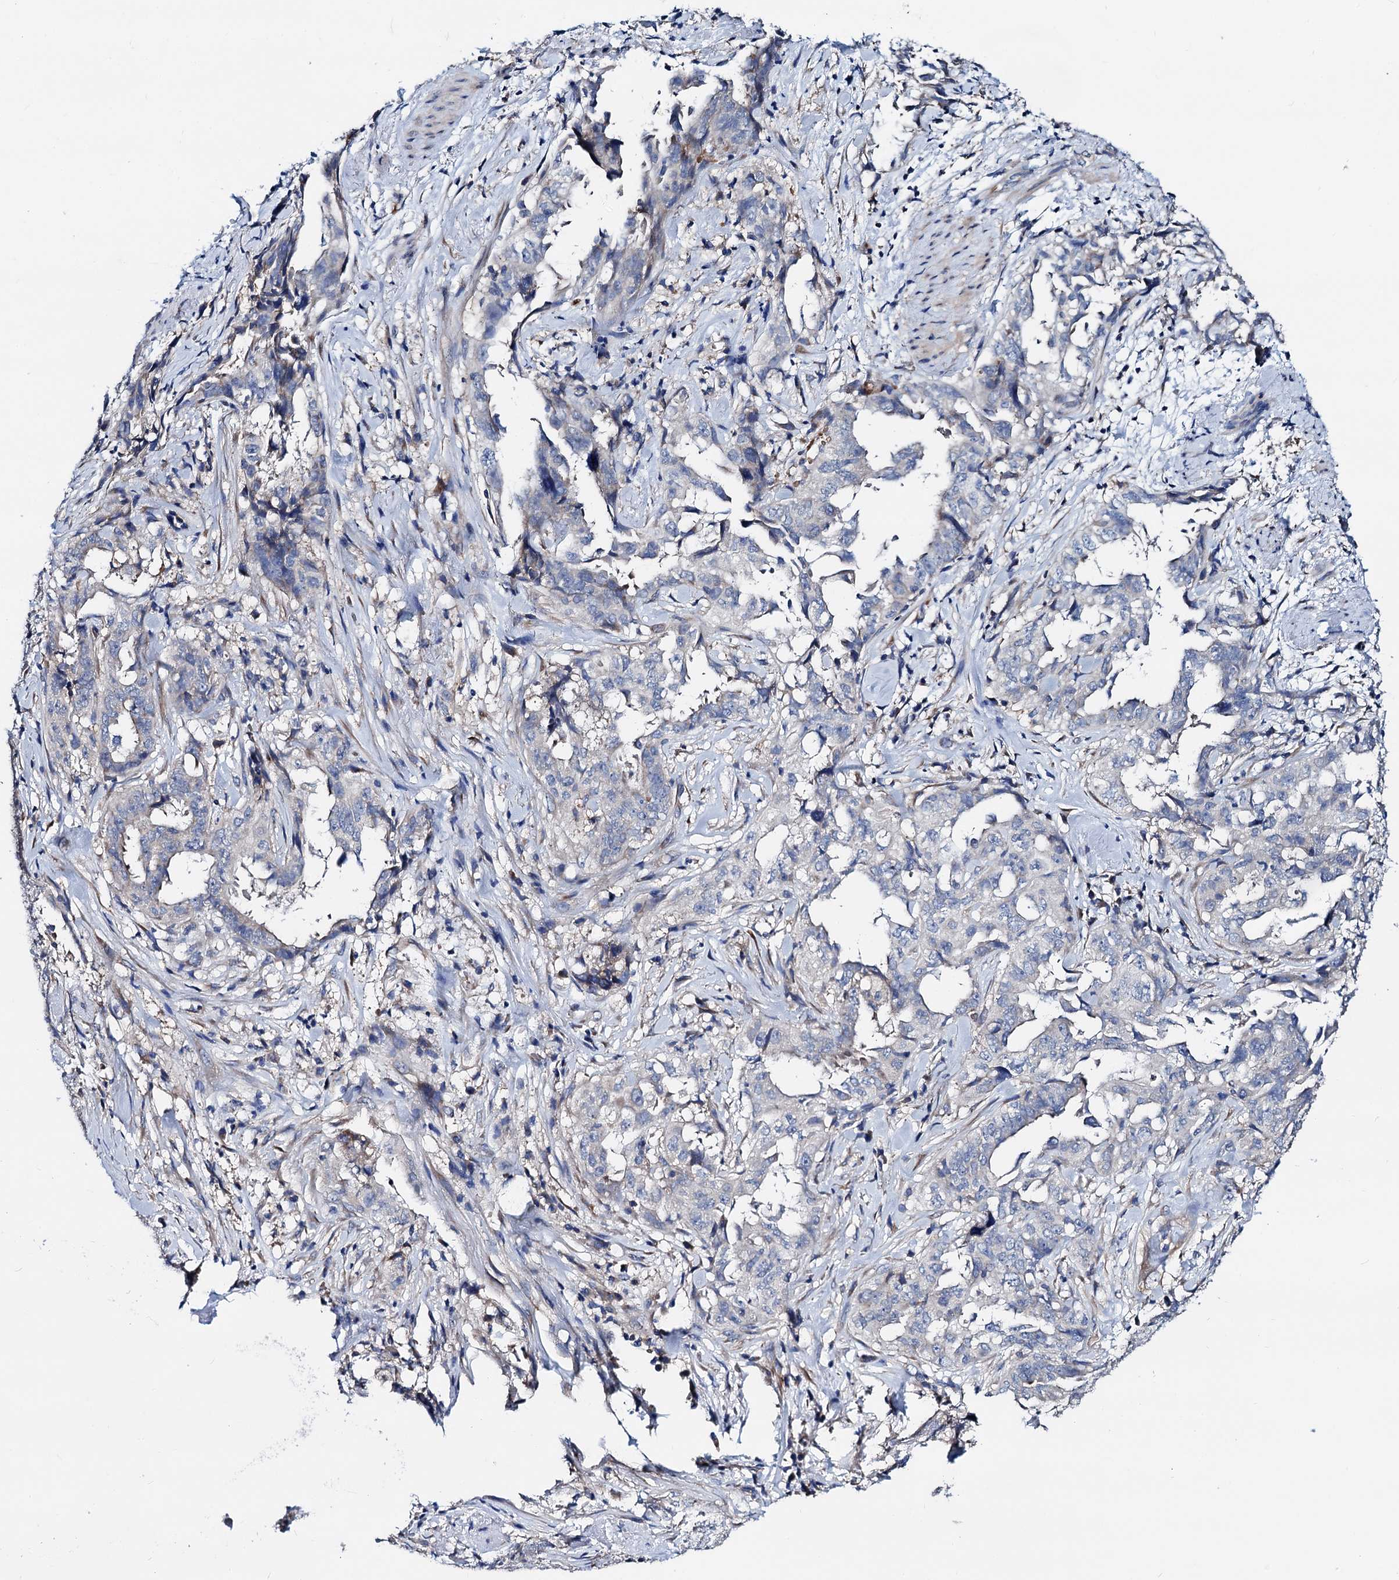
{"staining": {"intensity": "negative", "quantity": "none", "location": "none"}, "tissue": "endometrial cancer", "cell_type": "Tumor cells", "image_type": "cancer", "snomed": [{"axis": "morphology", "description": "Adenocarcinoma, NOS"}, {"axis": "topography", "description": "Endometrium"}], "caption": "DAB (3,3'-diaminobenzidine) immunohistochemical staining of human endometrial cancer (adenocarcinoma) shows no significant expression in tumor cells.", "gene": "GCOM1", "patient": {"sex": "female", "age": 65}}